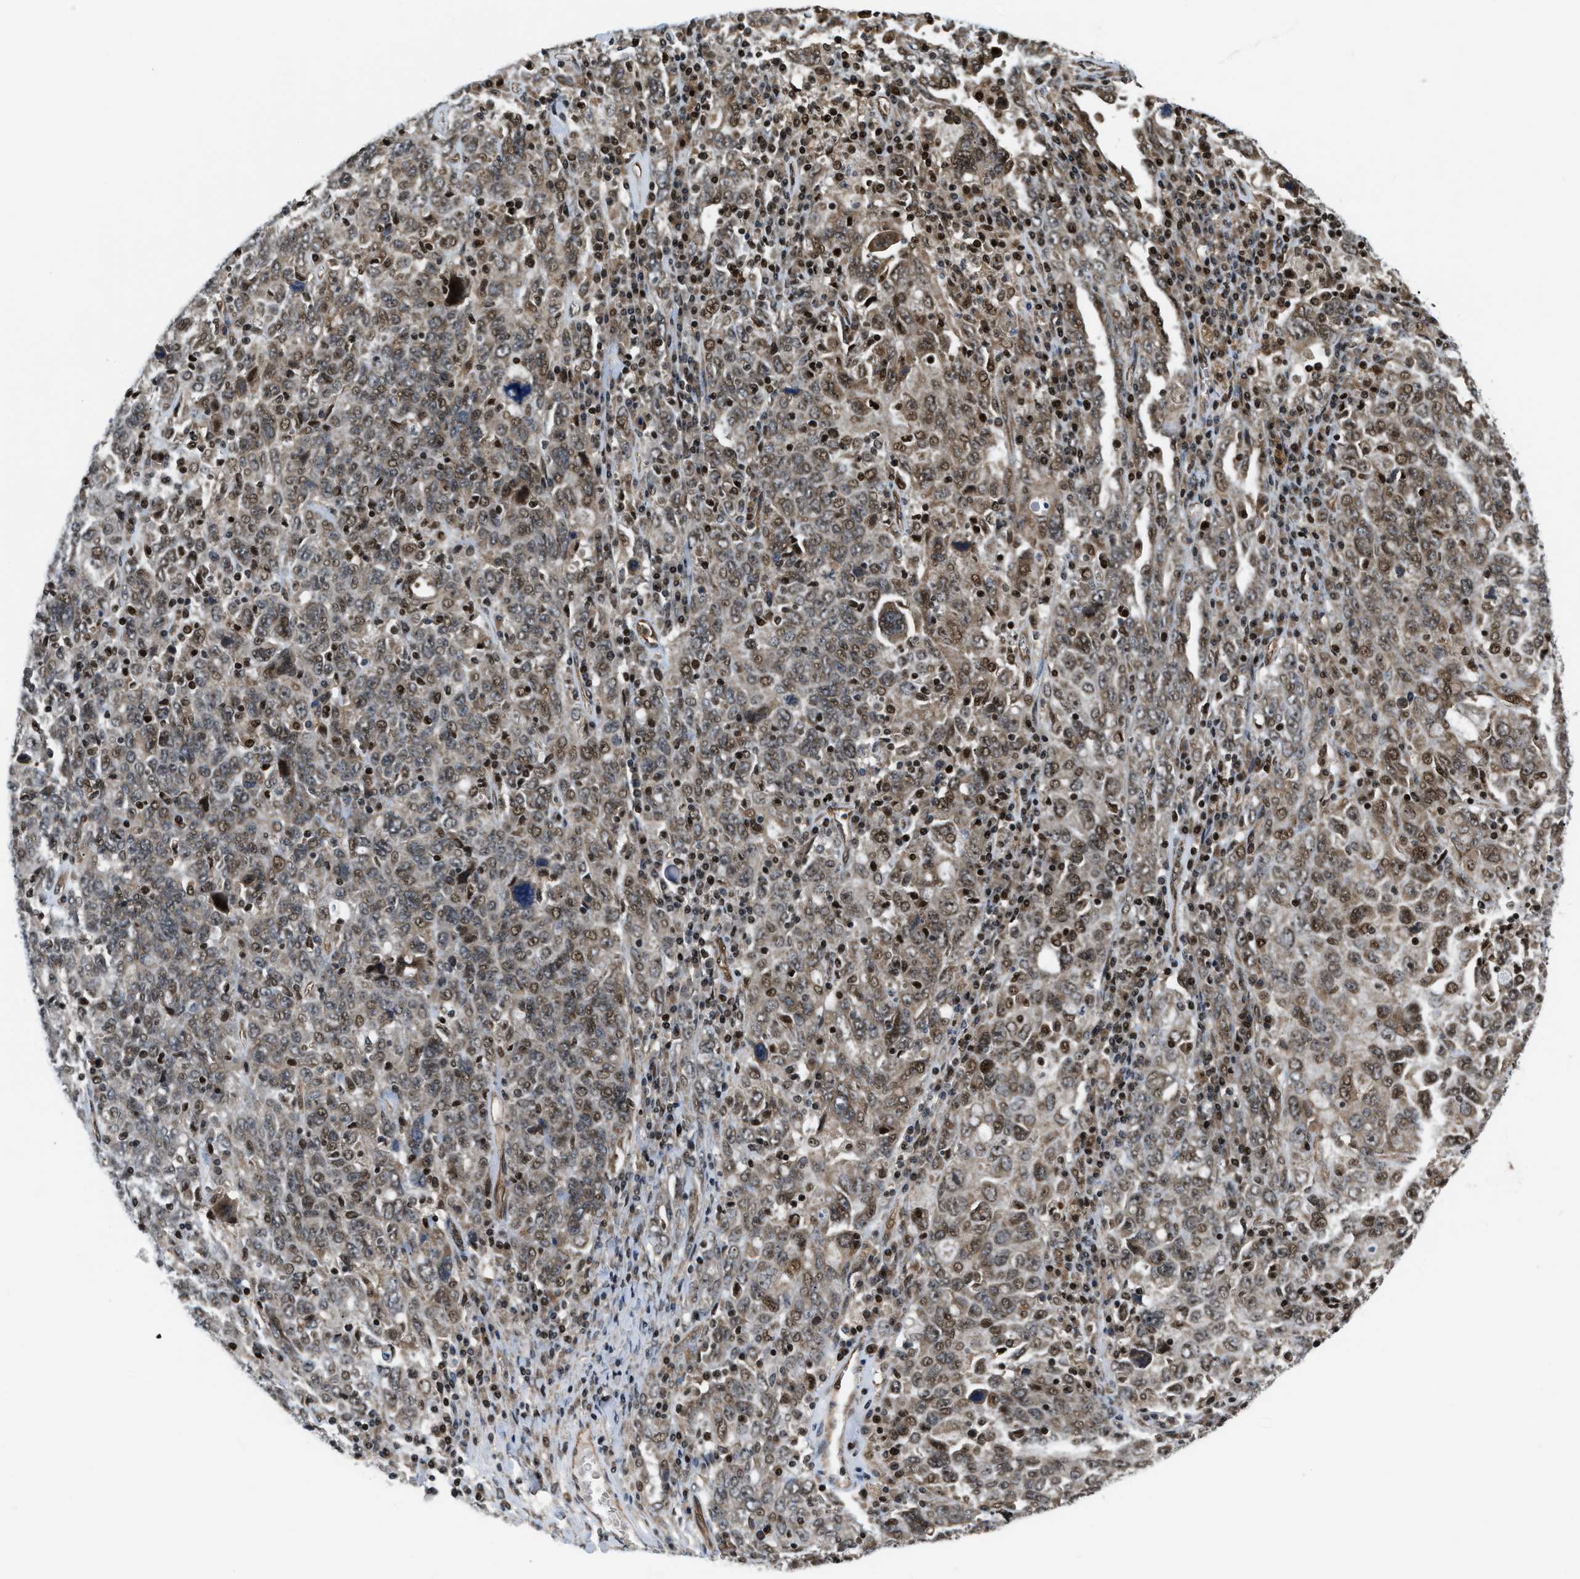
{"staining": {"intensity": "moderate", "quantity": "25%-75%", "location": "nuclear"}, "tissue": "ovarian cancer", "cell_type": "Tumor cells", "image_type": "cancer", "snomed": [{"axis": "morphology", "description": "Carcinoma, endometroid"}, {"axis": "topography", "description": "Ovary"}], "caption": "Moderate nuclear staining for a protein is appreciated in approximately 25%-75% of tumor cells of ovarian endometroid carcinoma using immunohistochemistry (IHC).", "gene": "LTA4H", "patient": {"sex": "female", "age": 62}}